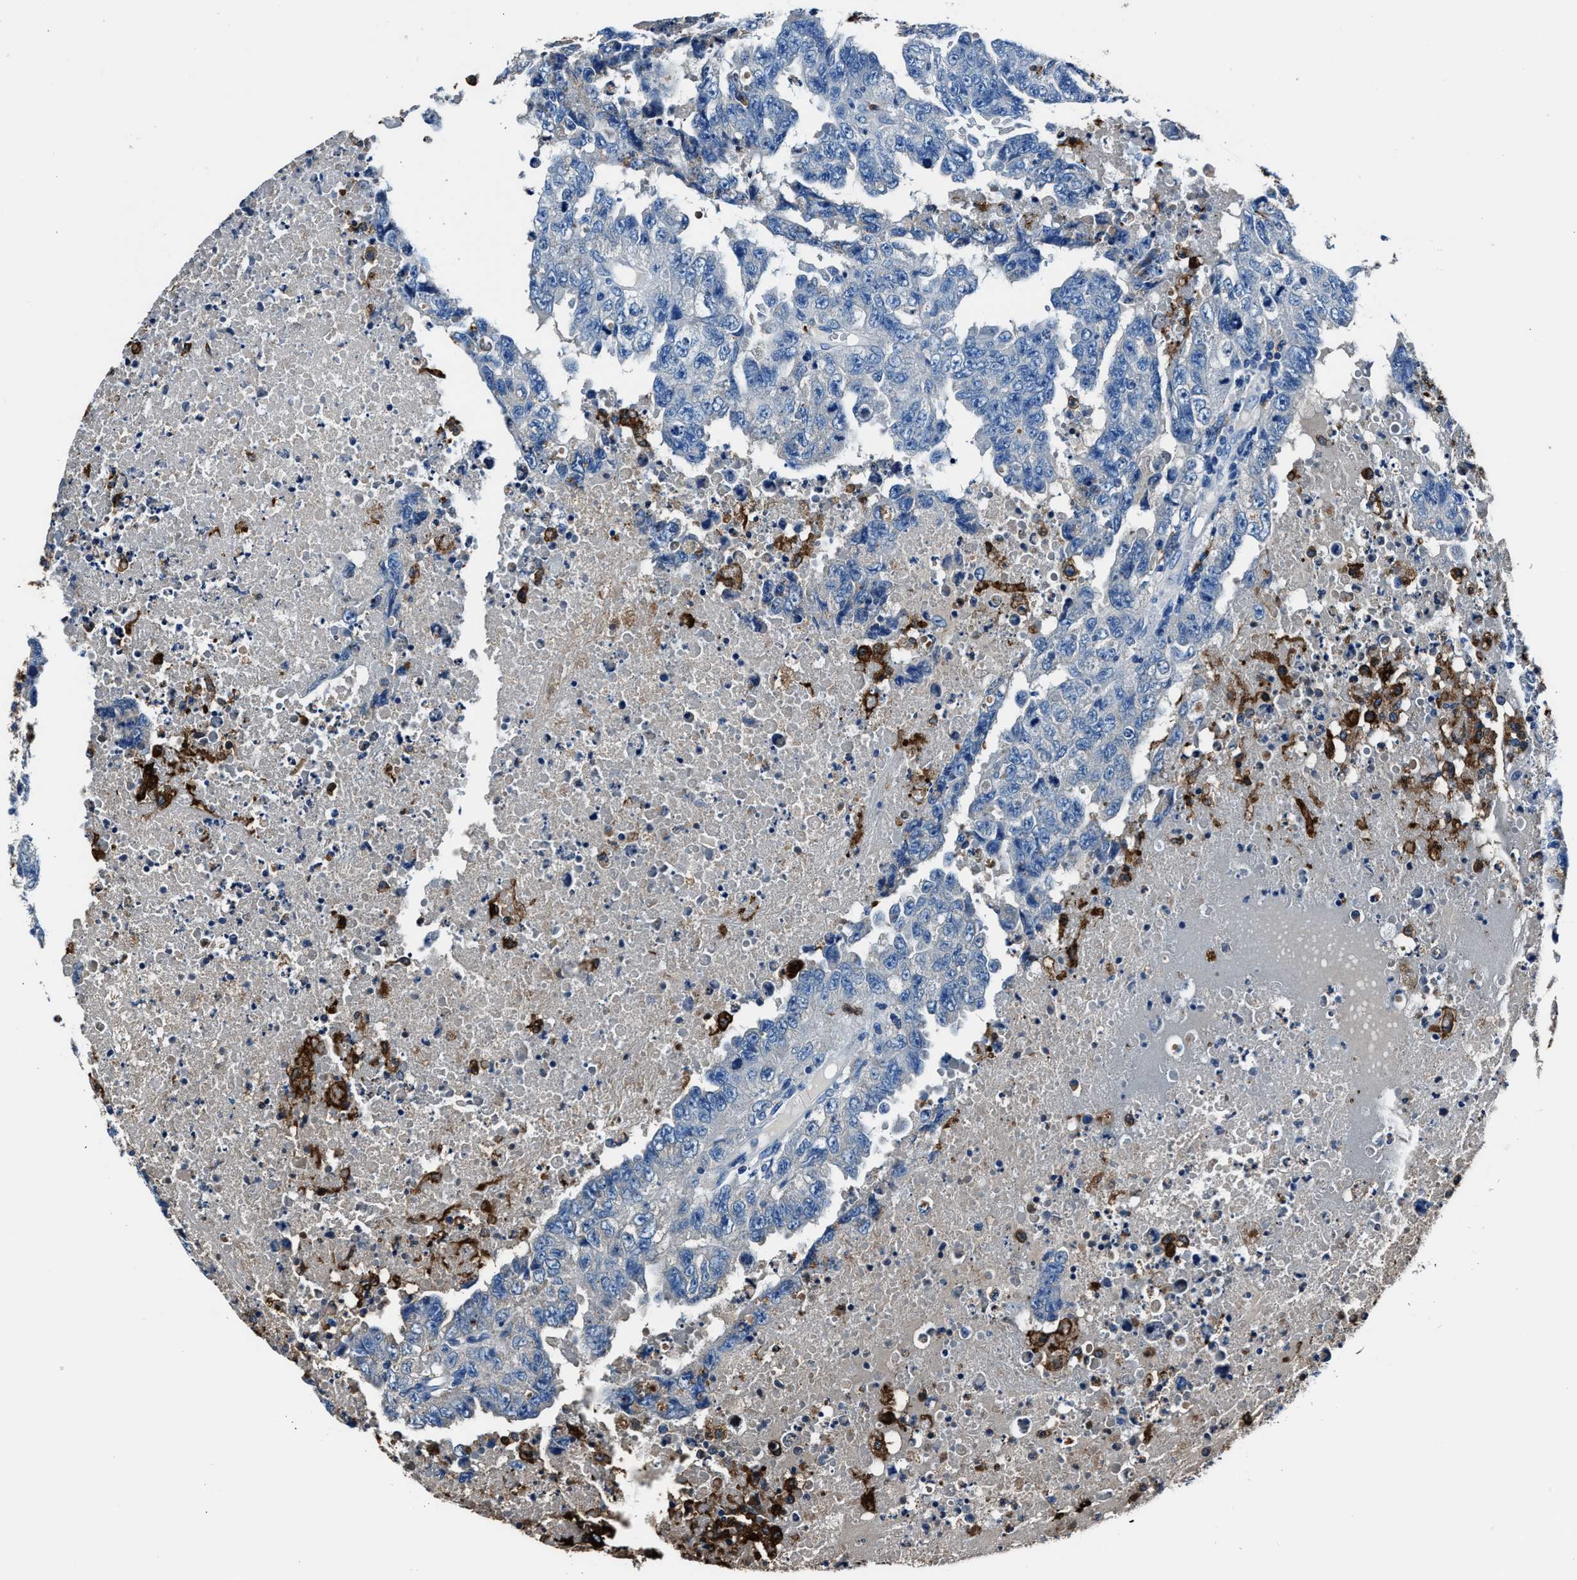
{"staining": {"intensity": "negative", "quantity": "none", "location": "none"}, "tissue": "testis cancer", "cell_type": "Tumor cells", "image_type": "cancer", "snomed": [{"axis": "morphology", "description": "Necrosis, NOS"}, {"axis": "morphology", "description": "Carcinoma, Embryonal, NOS"}, {"axis": "topography", "description": "Testis"}], "caption": "Testis cancer (embryonal carcinoma) stained for a protein using immunohistochemistry exhibits no expression tumor cells.", "gene": "FTL", "patient": {"sex": "male", "age": 19}}